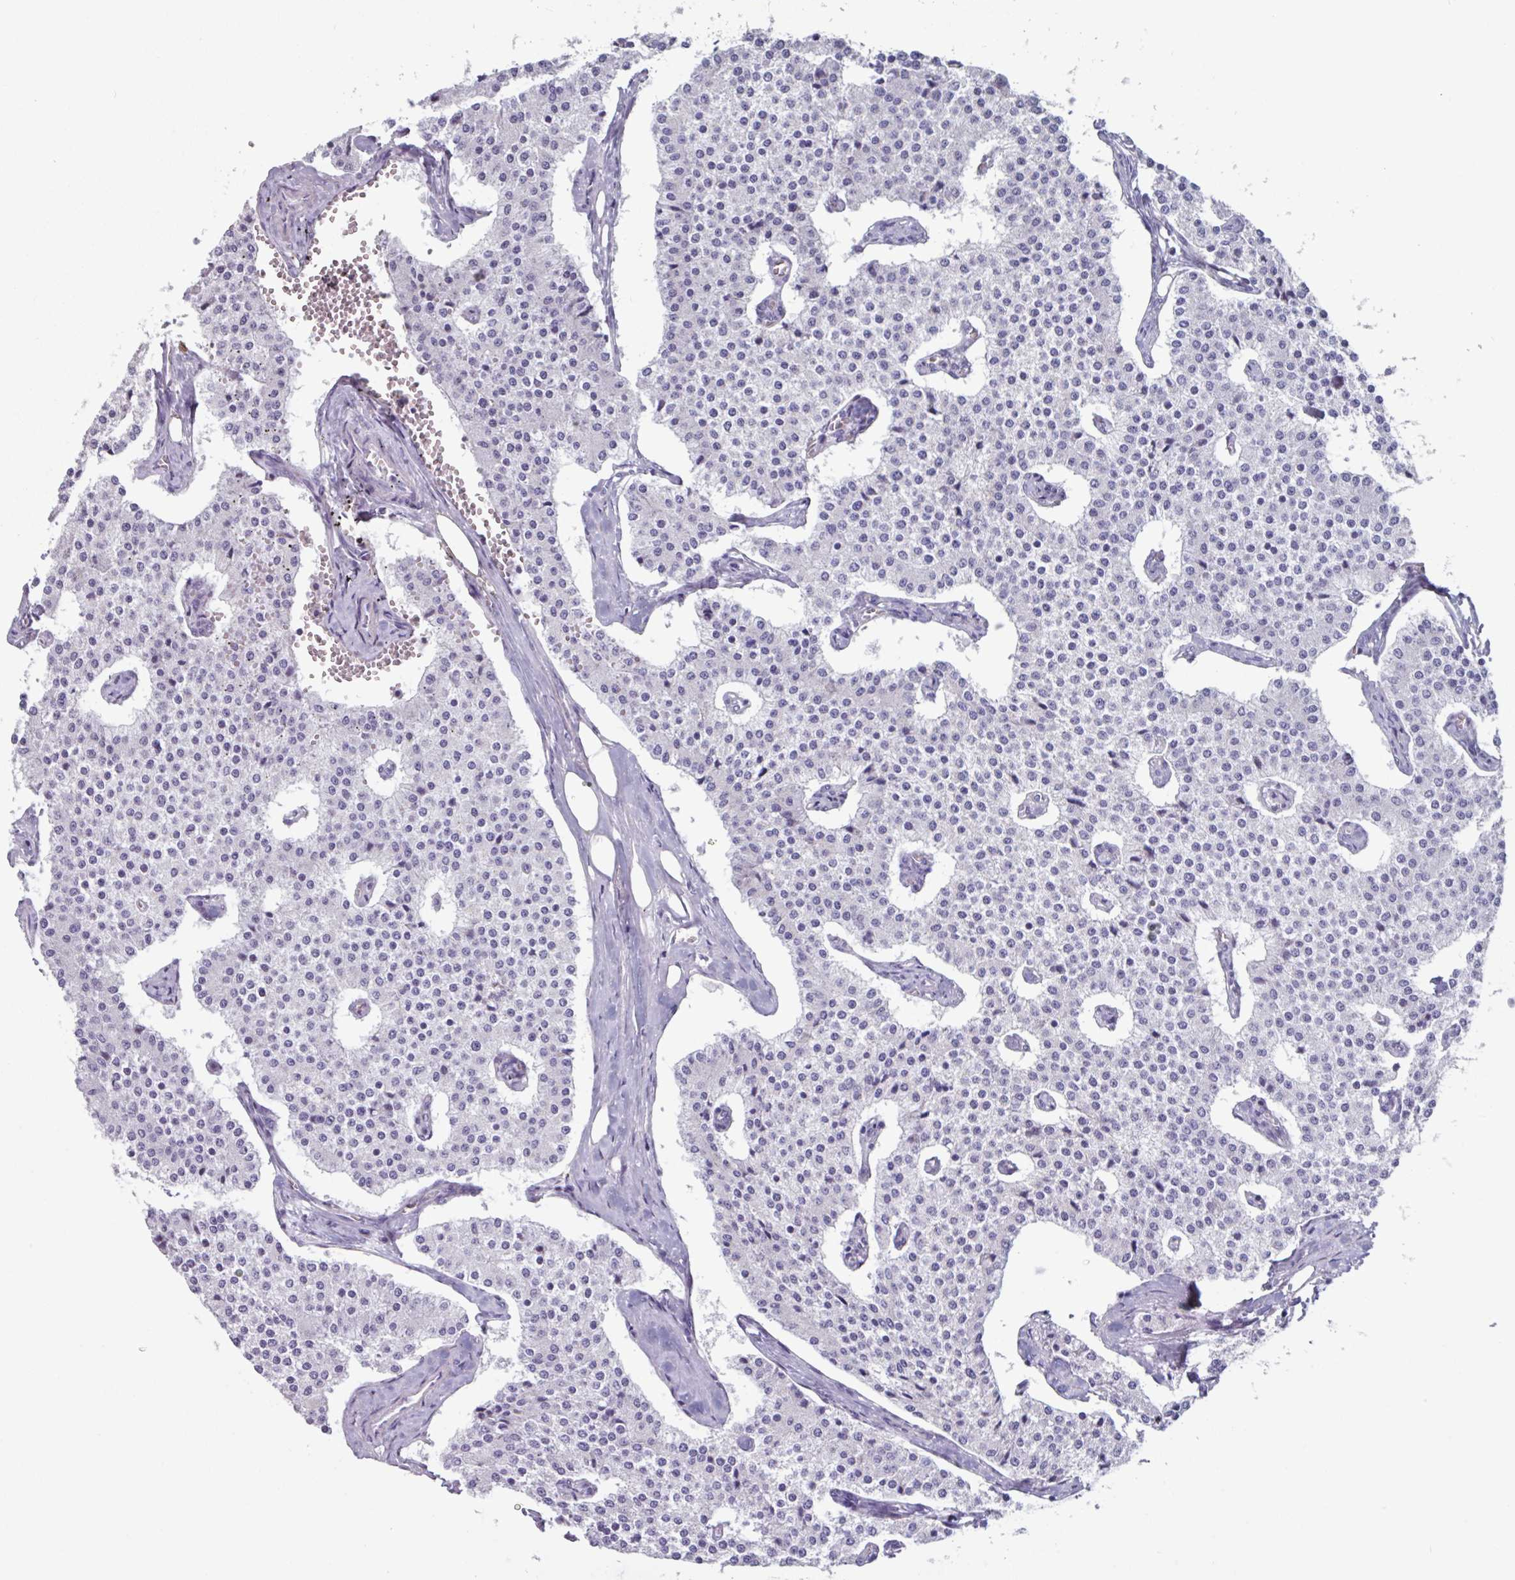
{"staining": {"intensity": "negative", "quantity": "none", "location": "none"}, "tissue": "carcinoid", "cell_type": "Tumor cells", "image_type": "cancer", "snomed": [{"axis": "morphology", "description": "Carcinoid, malignant, NOS"}, {"axis": "topography", "description": "Colon"}], "caption": "Protein analysis of malignant carcinoid demonstrates no significant expression in tumor cells.", "gene": "ADGRE1", "patient": {"sex": "female", "age": 52}}